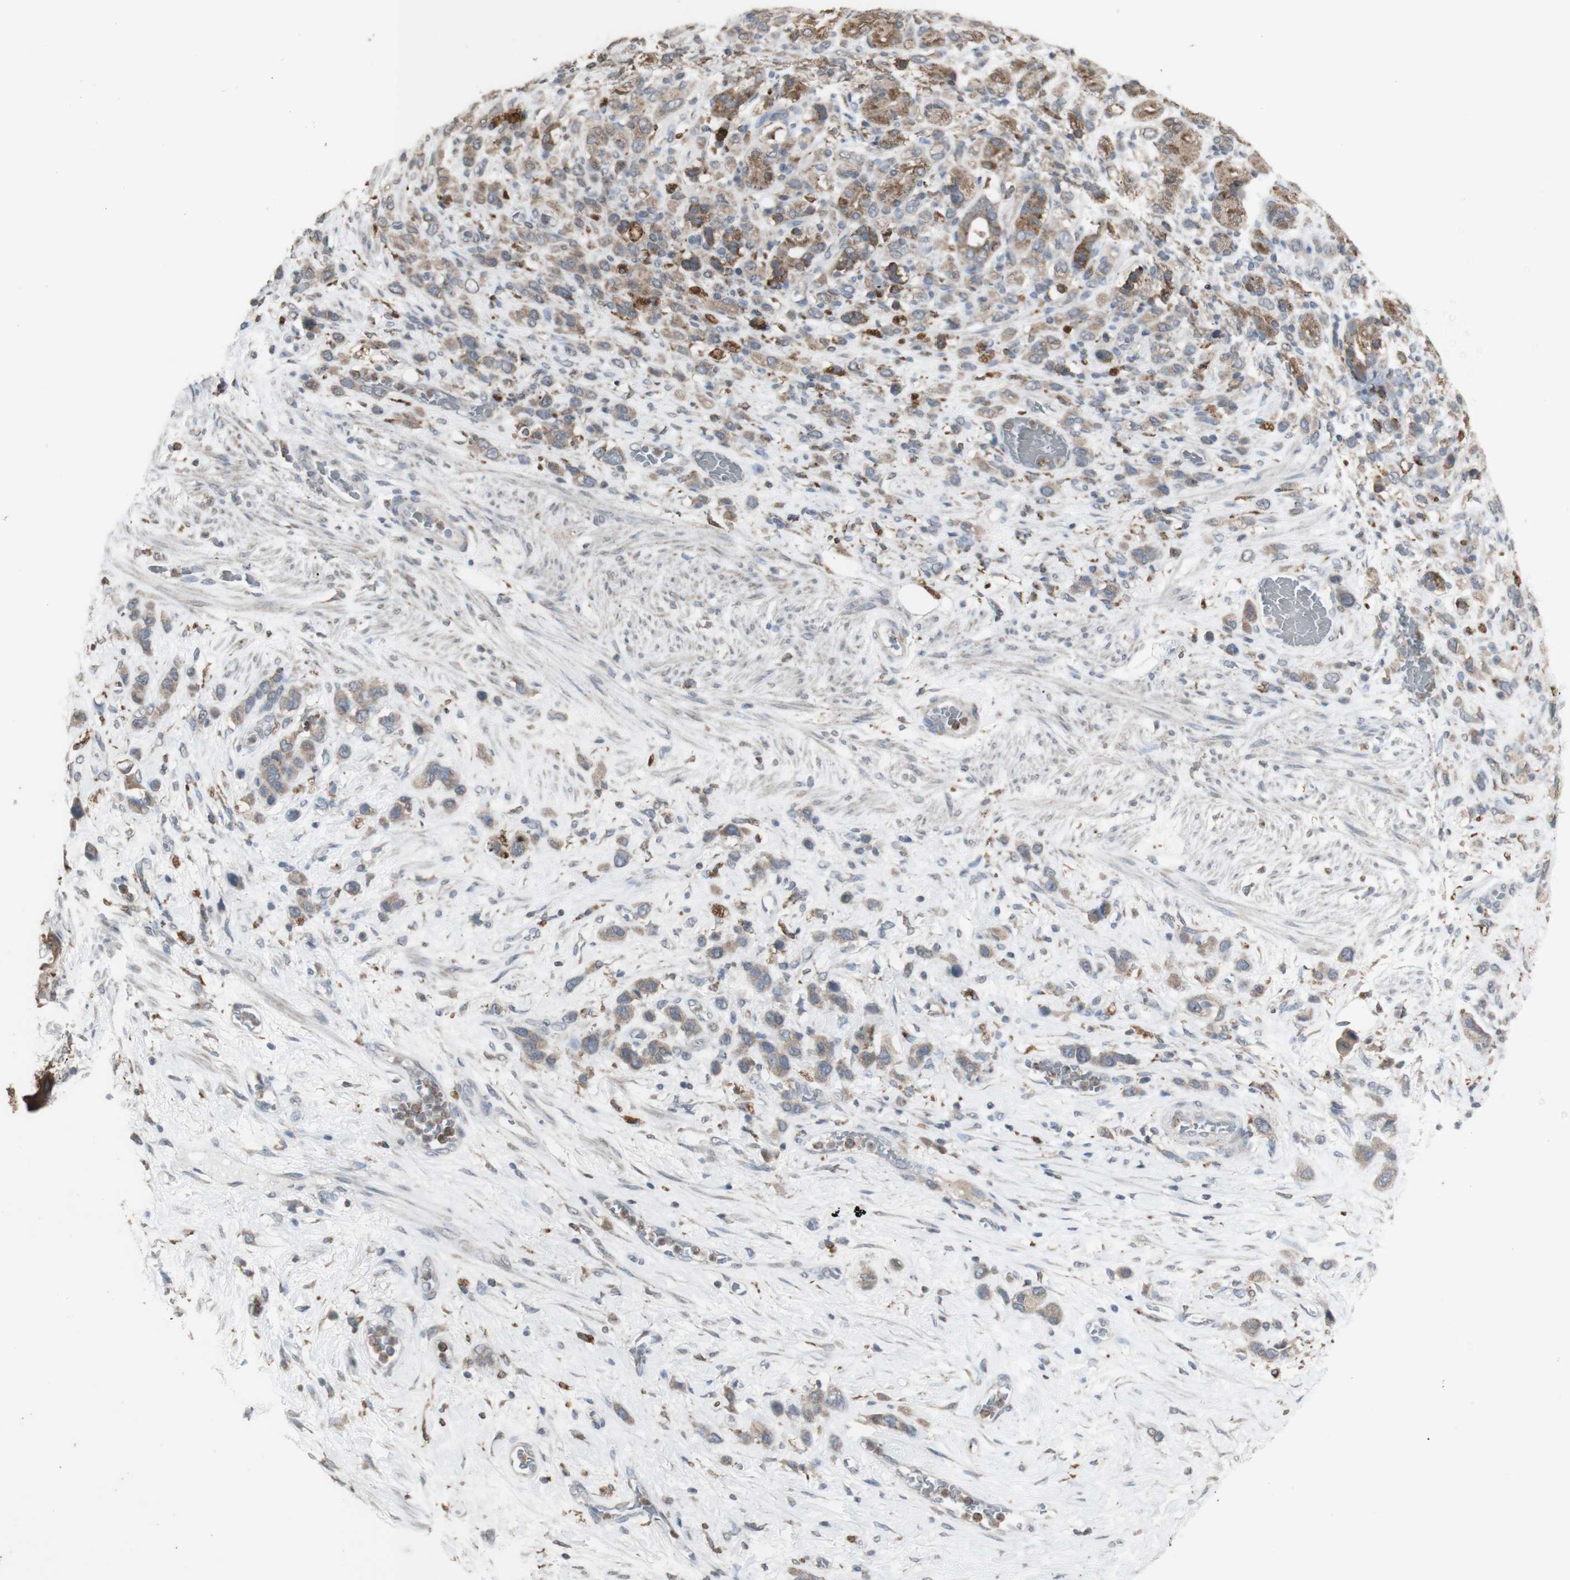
{"staining": {"intensity": "weak", "quantity": ">75%", "location": "cytoplasmic/membranous"}, "tissue": "stomach cancer", "cell_type": "Tumor cells", "image_type": "cancer", "snomed": [{"axis": "morphology", "description": "Adenocarcinoma, NOS"}, {"axis": "morphology", "description": "Adenocarcinoma, High grade"}, {"axis": "topography", "description": "Stomach, upper"}, {"axis": "topography", "description": "Stomach, lower"}], "caption": "About >75% of tumor cells in stomach cancer (adenocarcinoma) exhibit weak cytoplasmic/membranous protein positivity as visualized by brown immunohistochemical staining.", "gene": "ATP6V1E1", "patient": {"sex": "female", "age": 65}}